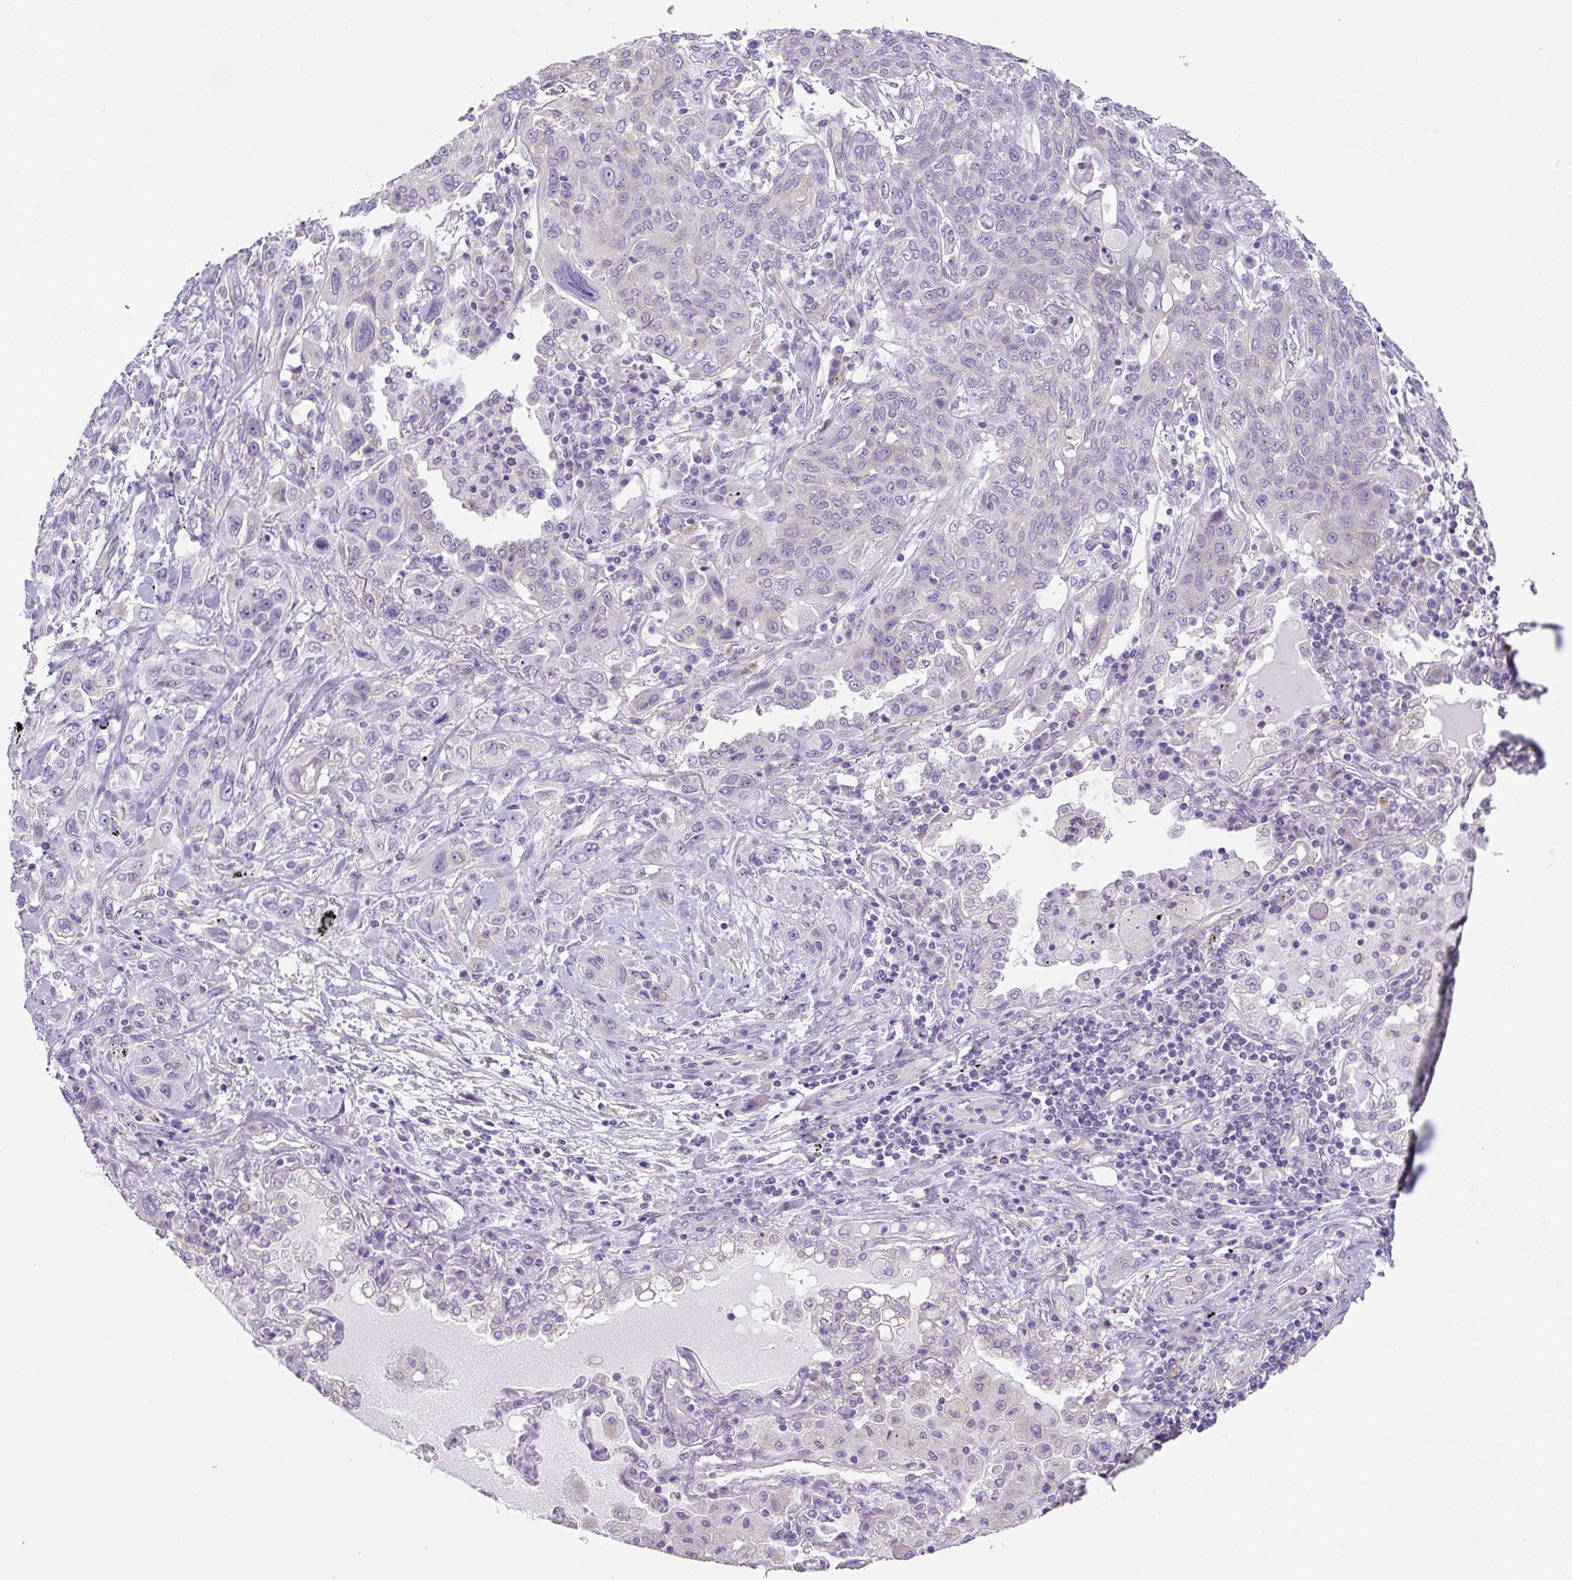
{"staining": {"intensity": "negative", "quantity": "none", "location": "none"}, "tissue": "lung cancer", "cell_type": "Tumor cells", "image_type": "cancer", "snomed": [{"axis": "morphology", "description": "Squamous cell carcinoma, NOS"}, {"axis": "topography", "description": "Lung"}], "caption": "Immunohistochemistry image of neoplastic tissue: lung squamous cell carcinoma stained with DAB (3,3'-diaminobenzidine) displays no significant protein expression in tumor cells. (DAB immunohistochemistry (IHC) visualized using brightfield microscopy, high magnification).", "gene": "GORASP1", "patient": {"sex": "female", "age": 70}}